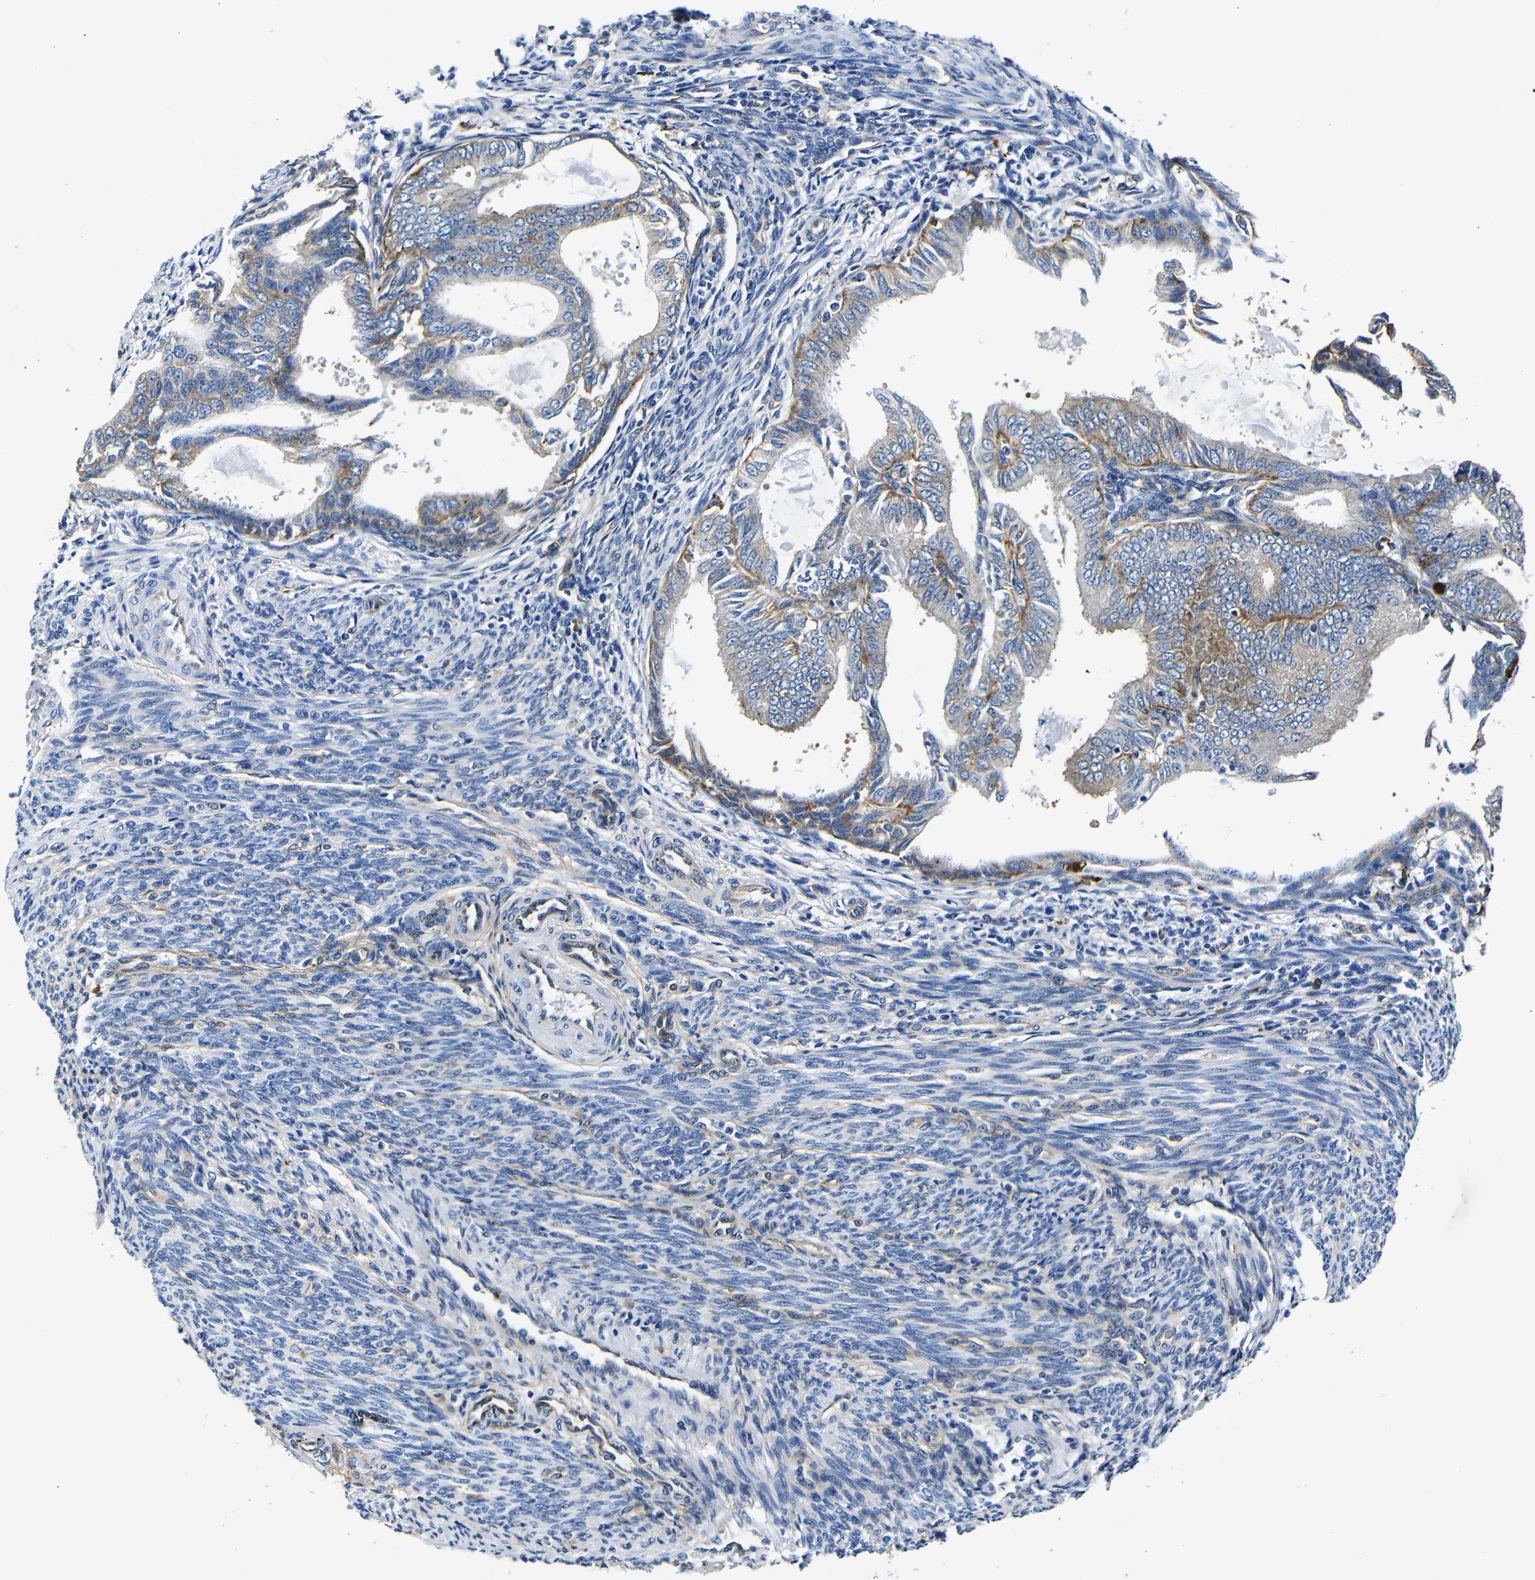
{"staining": {"intensity": "moderate", "quantity": "<25%", "location": "cytoplasmic/membranous"}, "tissue": "endometrial cancer", "cell_type": "Tumor cells", "image_type": "cancer", "snomed": [{"axis": "morphology", "description": "Adenocarcinoma, NOS"}, {"axis": "topography", "description": "Endometrium"}], "caption": "Immunohistochemical staining of endometrial cancer (adenocarcinoma) demonstrates low levels of moderate cytoplasmic/membranous expression in about <25% of tumor cells. Immunohistochemistry stains the protein in brown and the nuclei are stained blue.", "gene": "GIMAP2", "patient": {"sex": "female", "age": 58}}